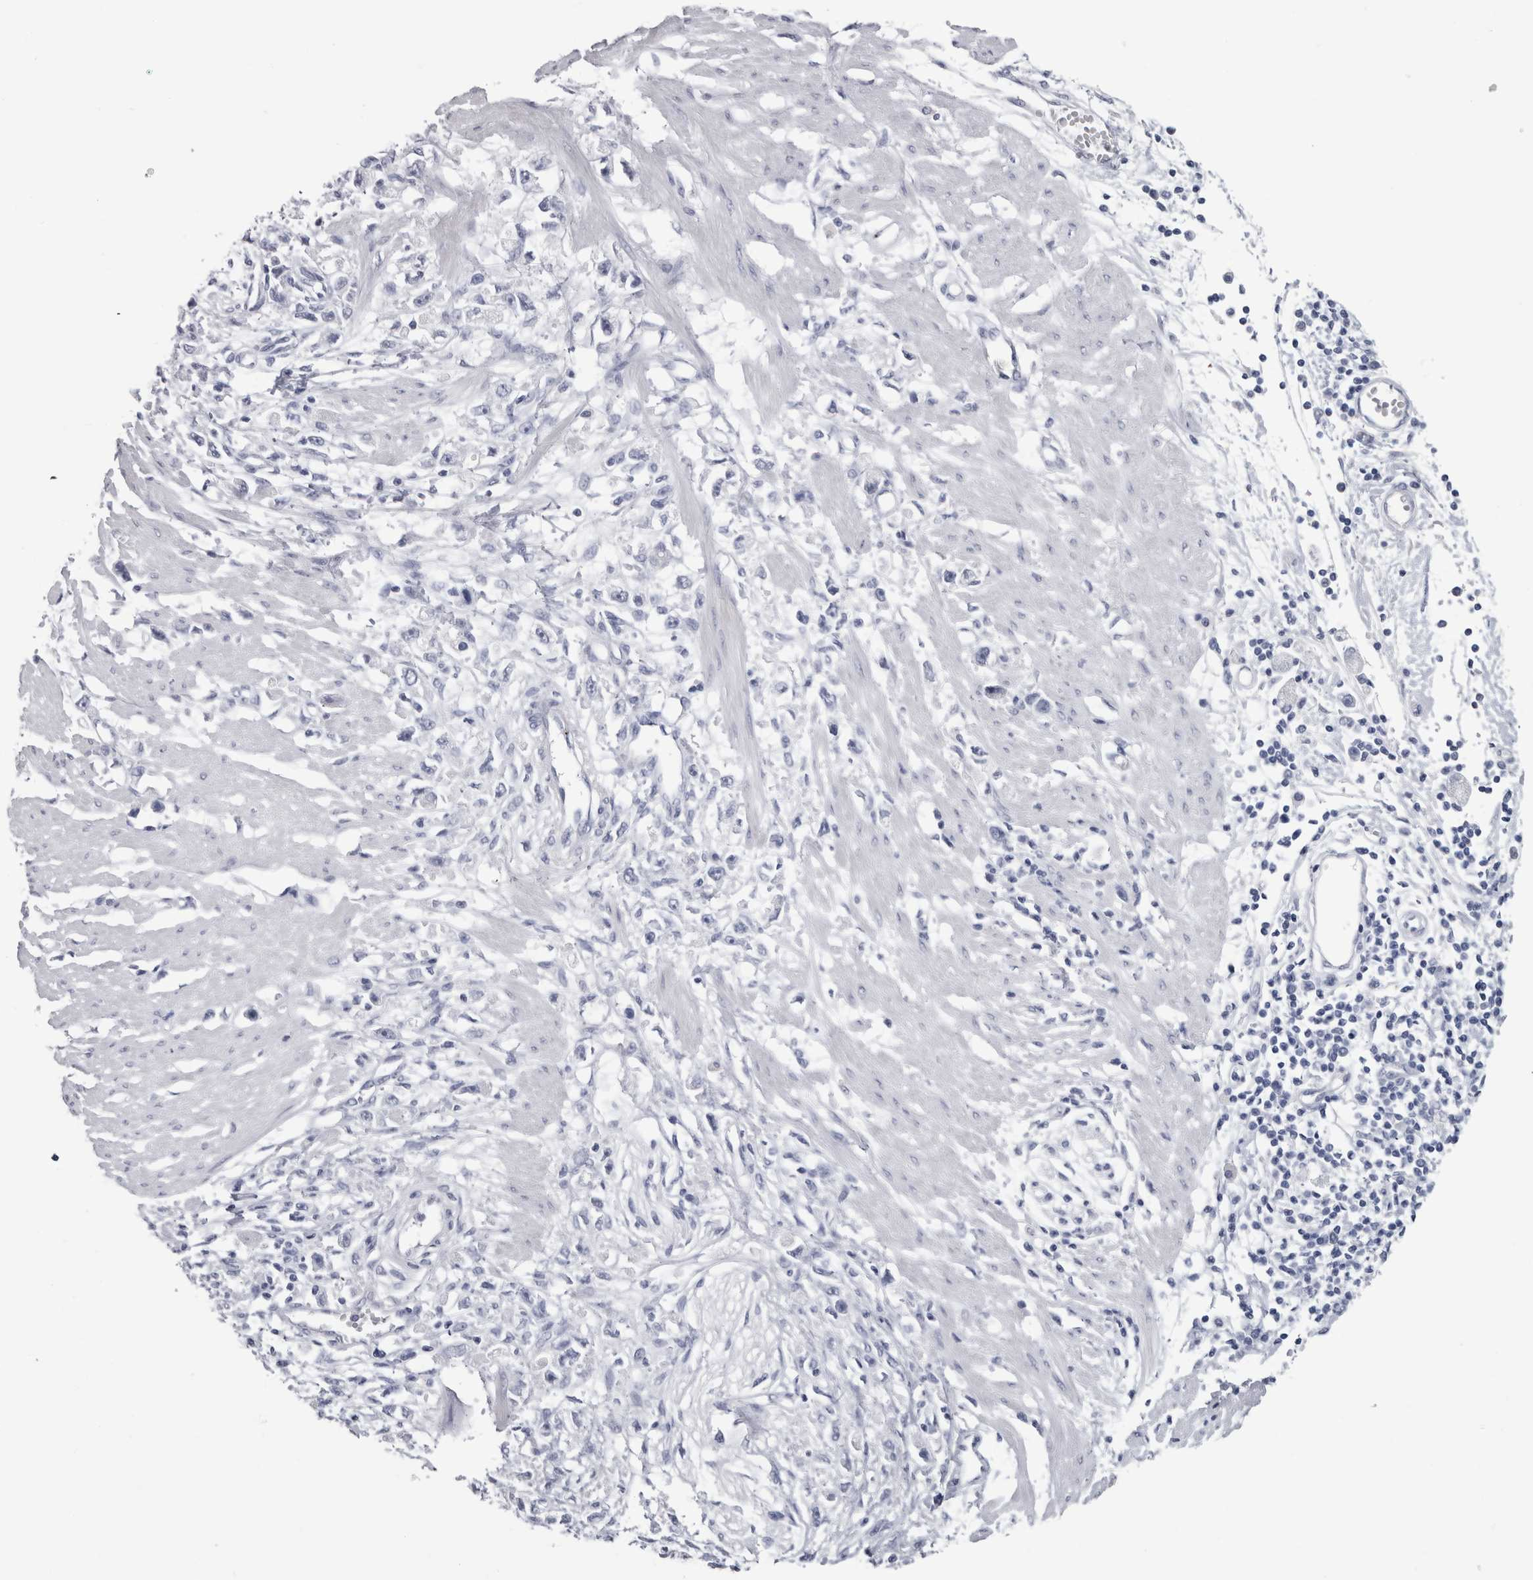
{"staining": {"intensity": "negative", "quantity": "none", "location": "none"}, "tissue": "stomach cancer", "cell_type": "Tumor cells", "image_type": "cancer", "snomed": [{"axis": "morphology", "description": "Adenocarcinoma, NOS"}, {"axis": "topography", "description": "Stomach"}], "caption": "Human stomach cancer stained for a protein using IHC shows no positivity in tumor cells.", "gene": "PTH", "patient": {"sex": "female", "age": 59}}